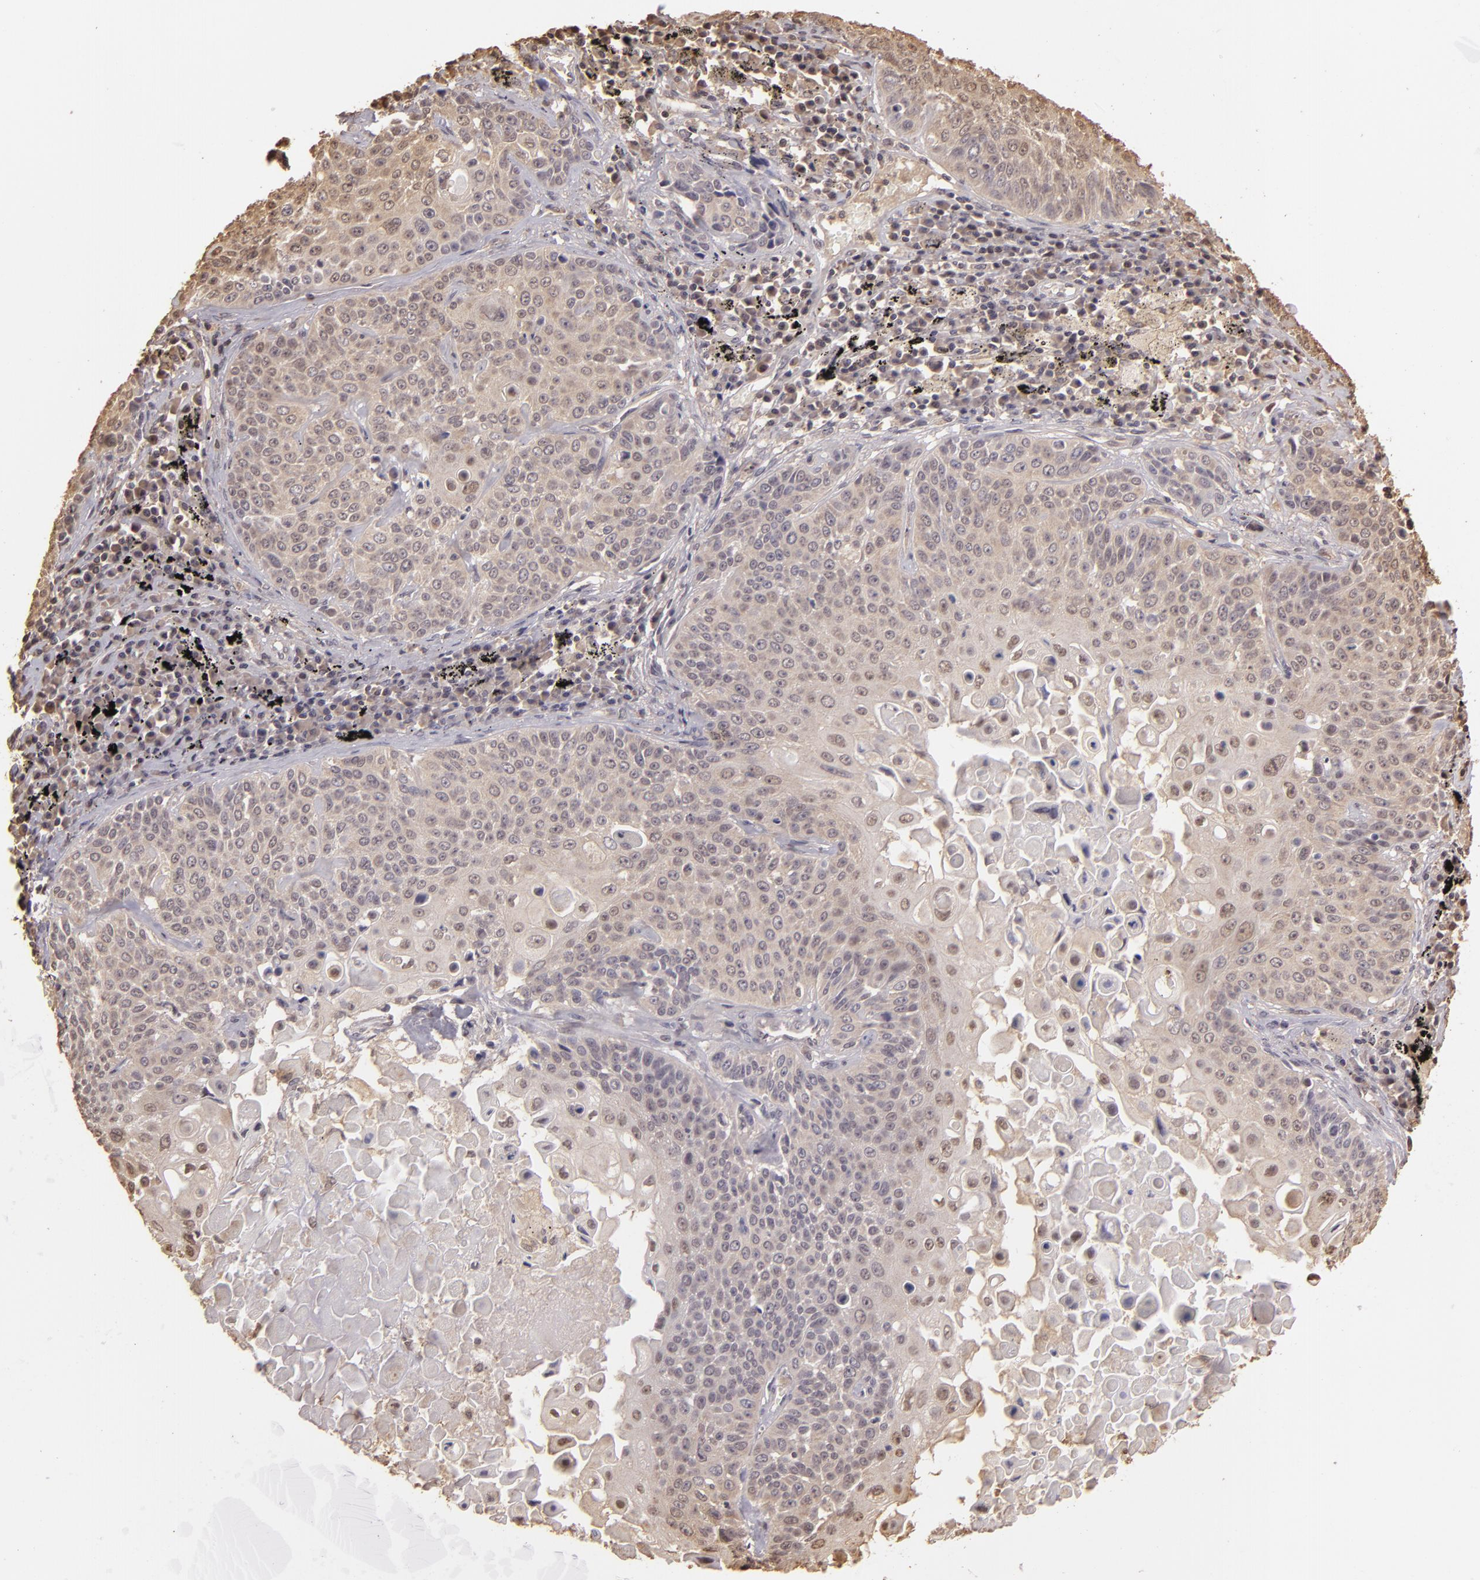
{"staining": {"intensity": "negative", "quantity": "none", "location": "none"}, "tissue": "lung cancer", "cell_type": "Tumor cells", "image_type": "cancer", "snomed": [{"axis": "morphology", "description": "Adenocarcinoma, NOS"}, {"axis": "topography", "description": "Lung"}], "caption": "Immunohistochemistry (IHC) image of neoplastic tissue: human adenocarcinoma (lung) stained with DAB (3,3'-diaminobenzidine) exhibits no significant protein staining in tumor cells.", "gene": "ARPC2", "patient": {"sex": "male", "age": 60}}